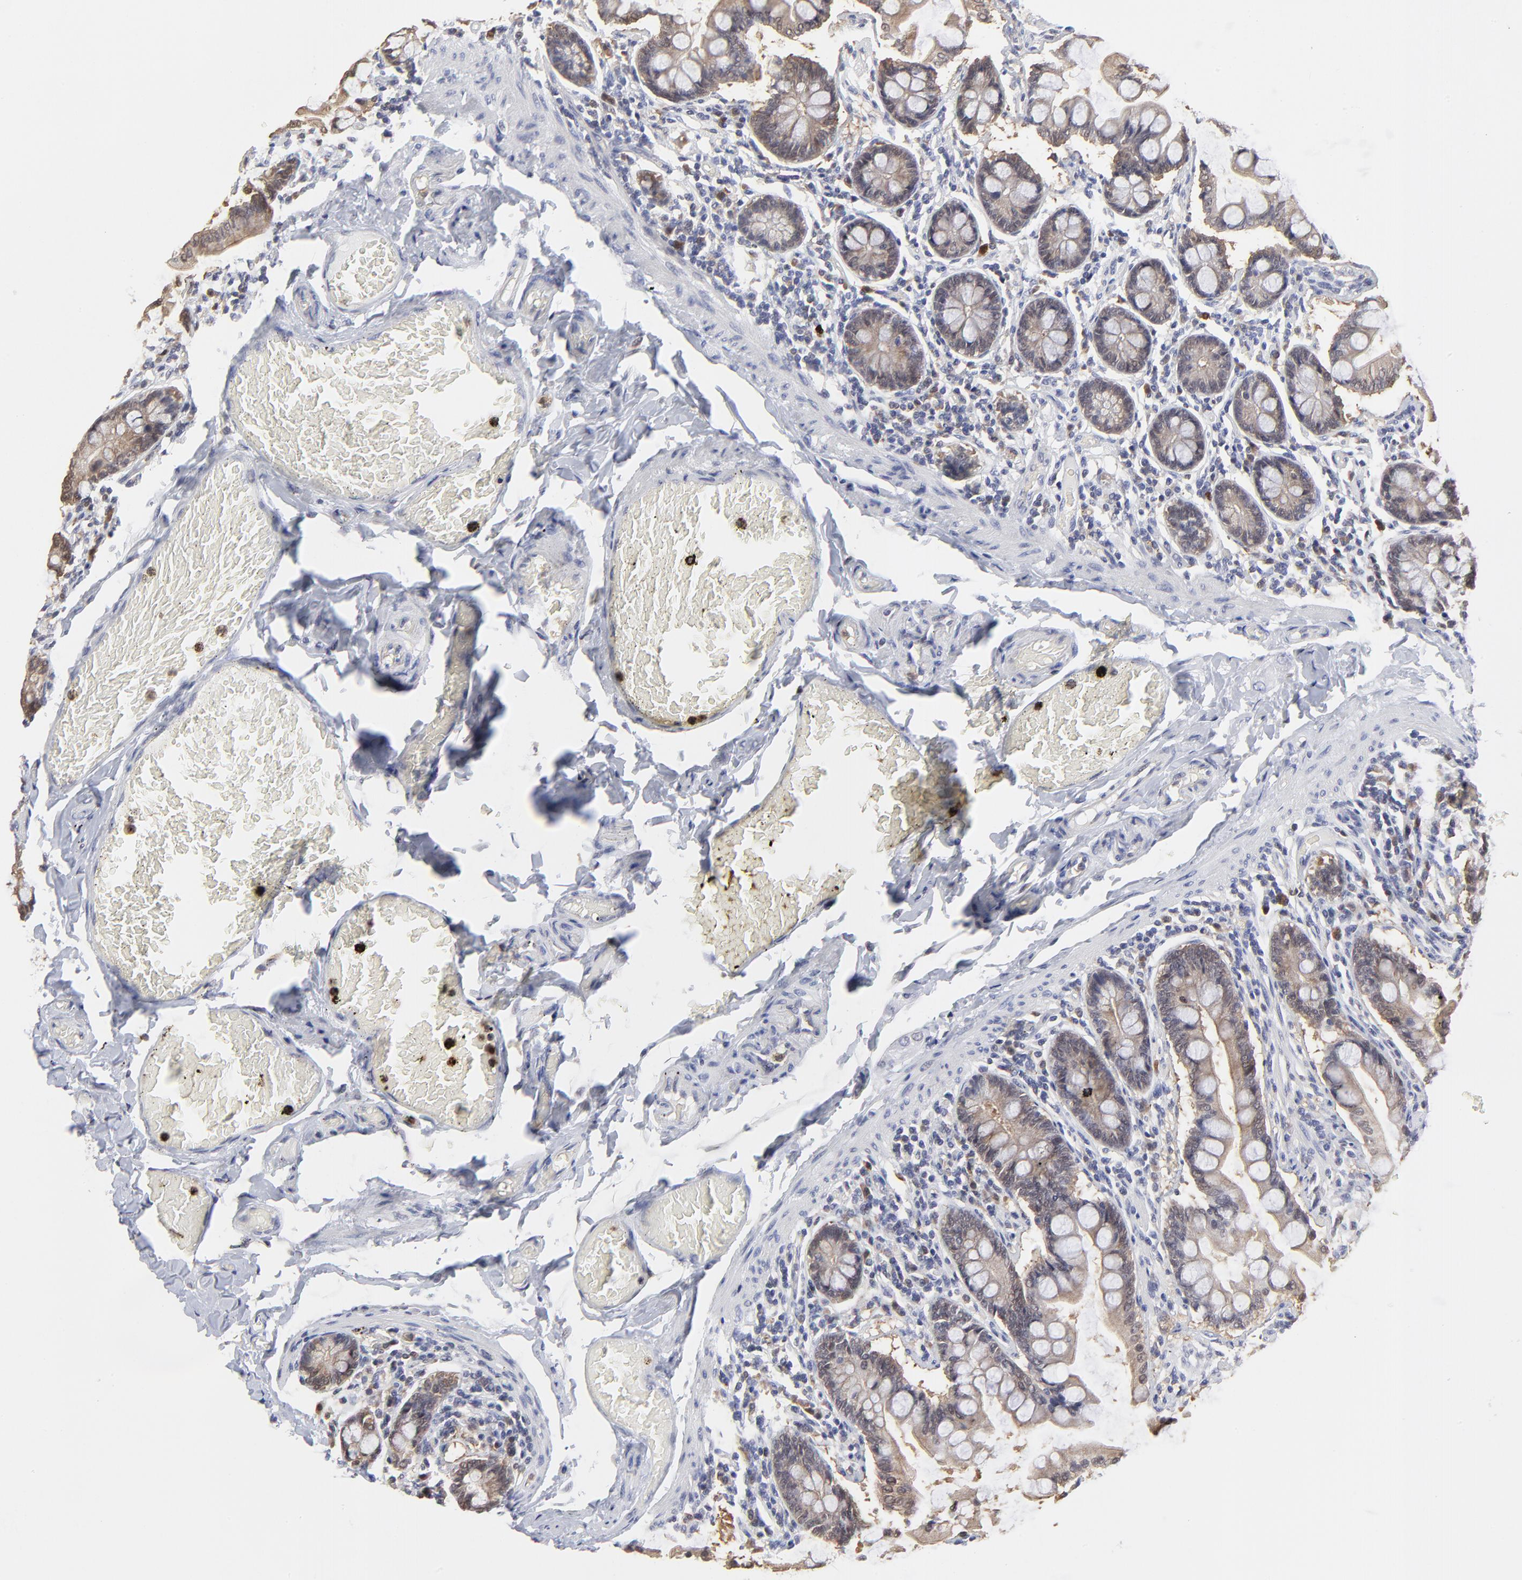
{"staining": {"intensity": "weak", "quantity": ">75%", "location": "cytoplasmic/membranous"}, "tissue": "small intestine", "cell_type": "Glandular cells", "image_type": "normal", "snomed": [{"axis": "morphology", "description": "Normal tissue, NOS"}, {"axis": "topography", "description": "Small intestine"}], "caption": "Weak cytoplasmic/membranous positivity is appreciated in about >75% of glandular cells in benign small intestine. The staining is performed using DAB (3,3'-diaminobenzidine) brown chromogen to label protein expression. The nuclei are counter-stained blue using hematoxylin.", "gene": "CASP3", "patient": {"sex": "male", "age": 41}}